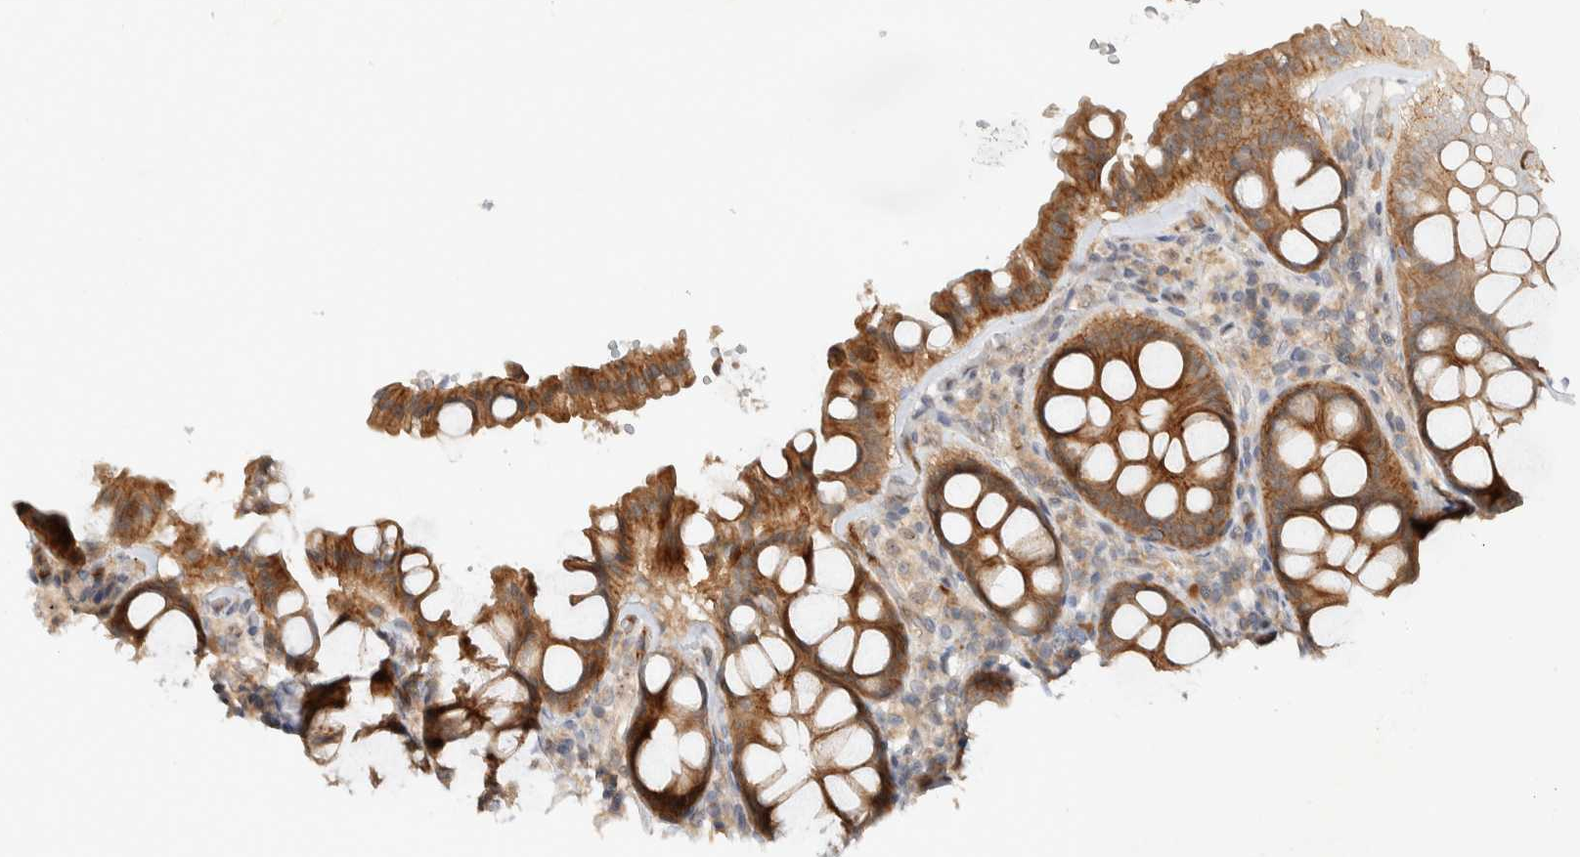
{"staining": {"intensity": "weak", "quantity": "<25%", "location": "cytoplasmic/membranous"}, "tissue": "colon", "cell_type": "Endothelial cells", "image_type": "normal", "snomed": [{"axis": "morphology", "description": "Normal tissue, NOS"}, {"axis": "topography", "description": "Colon"}, {"axis": "topography", "description": "Peripheral nerve tissue"}], "caption": "High power microscopy histopathology image of an IHC photomicrograph of unremarkable colon, revealing no significant expression in endothelial cells. The staining was performed using DAB (3,3'-diaminobenzidine) to visualize the protein expression in brown, while the nuclei were stained in blue with hematoxylin (Magnification: 20x).", "gene": "DEPTOR", "patient": {"sex": "female", "age": 61}}